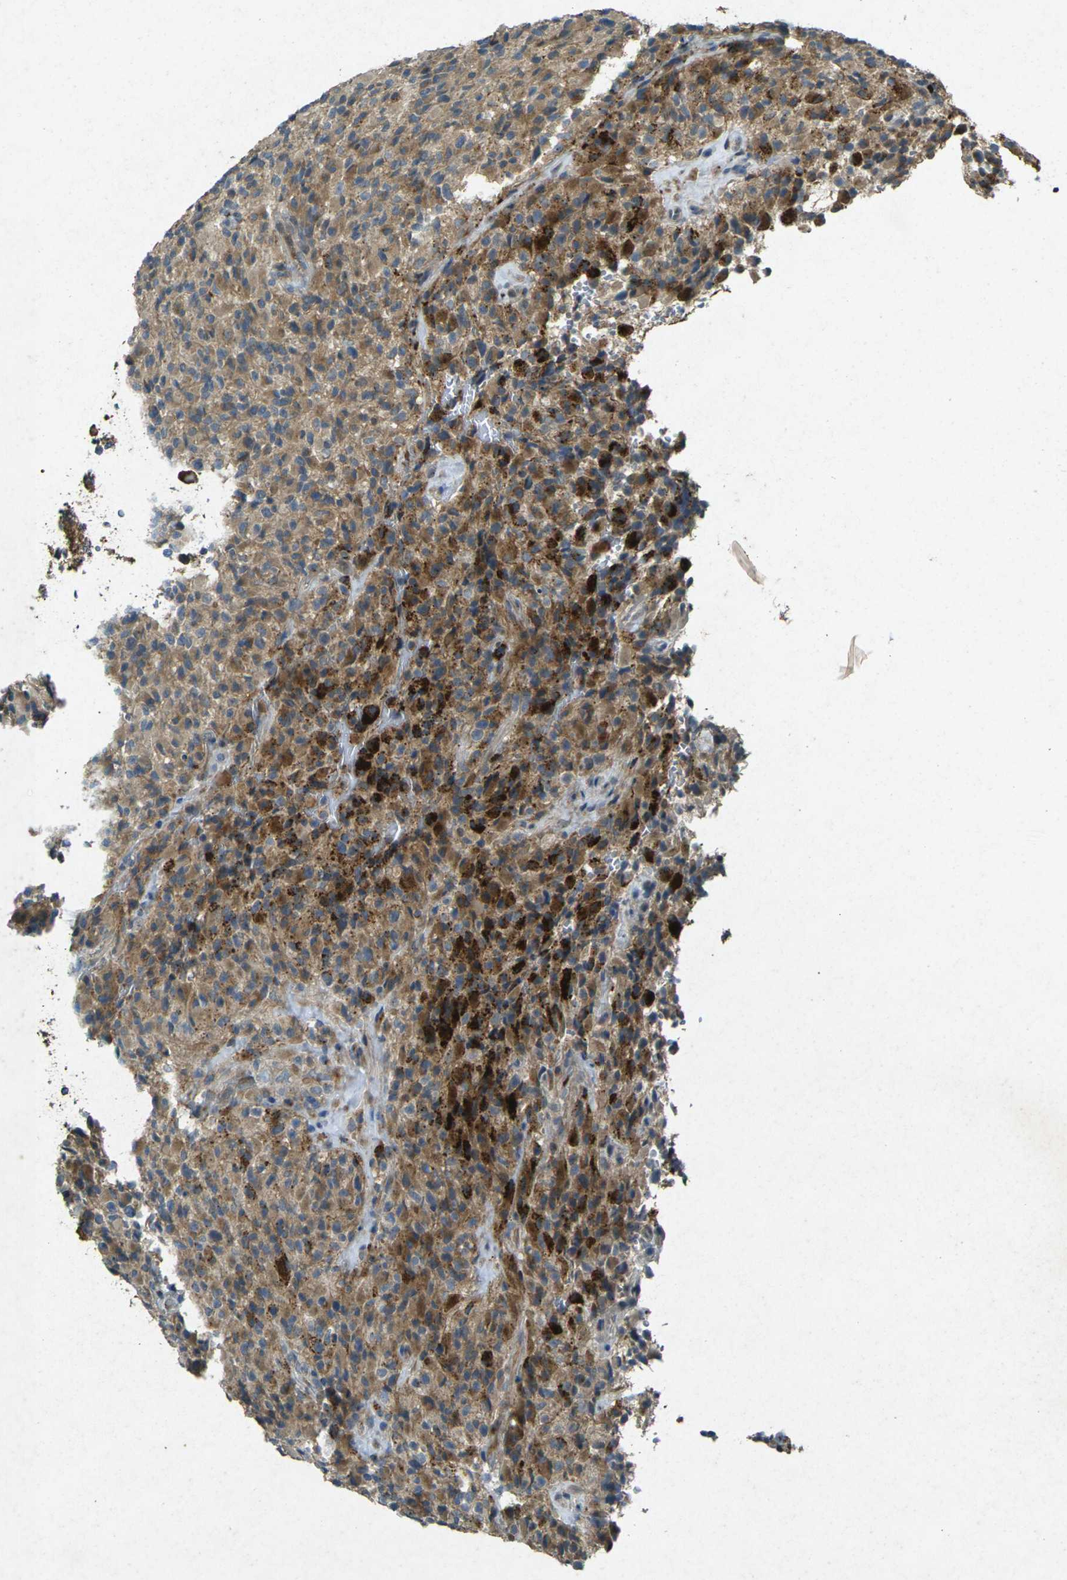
{"staining": {"intensity": "moderate", "quantity": ">75%", "location": "cytoplasmic/membranous"}, "tissue": "glioma", "cell_type": "Tumor cells", "image_type": "cancer", "snomed": [{"axis": "morphology", "description": "Glioma, malignant, High grade"}, {"axis": "topography", "description": "Brain"}], "caption": "This is a micrograph of immunohistochemistry staining of malignant glioma (high-grade), which shows moderate staining in the cytoplasmic/membranous of tumor cells.", "gene": "RGMA", "patient": {"sex": "male", "age": 71}}